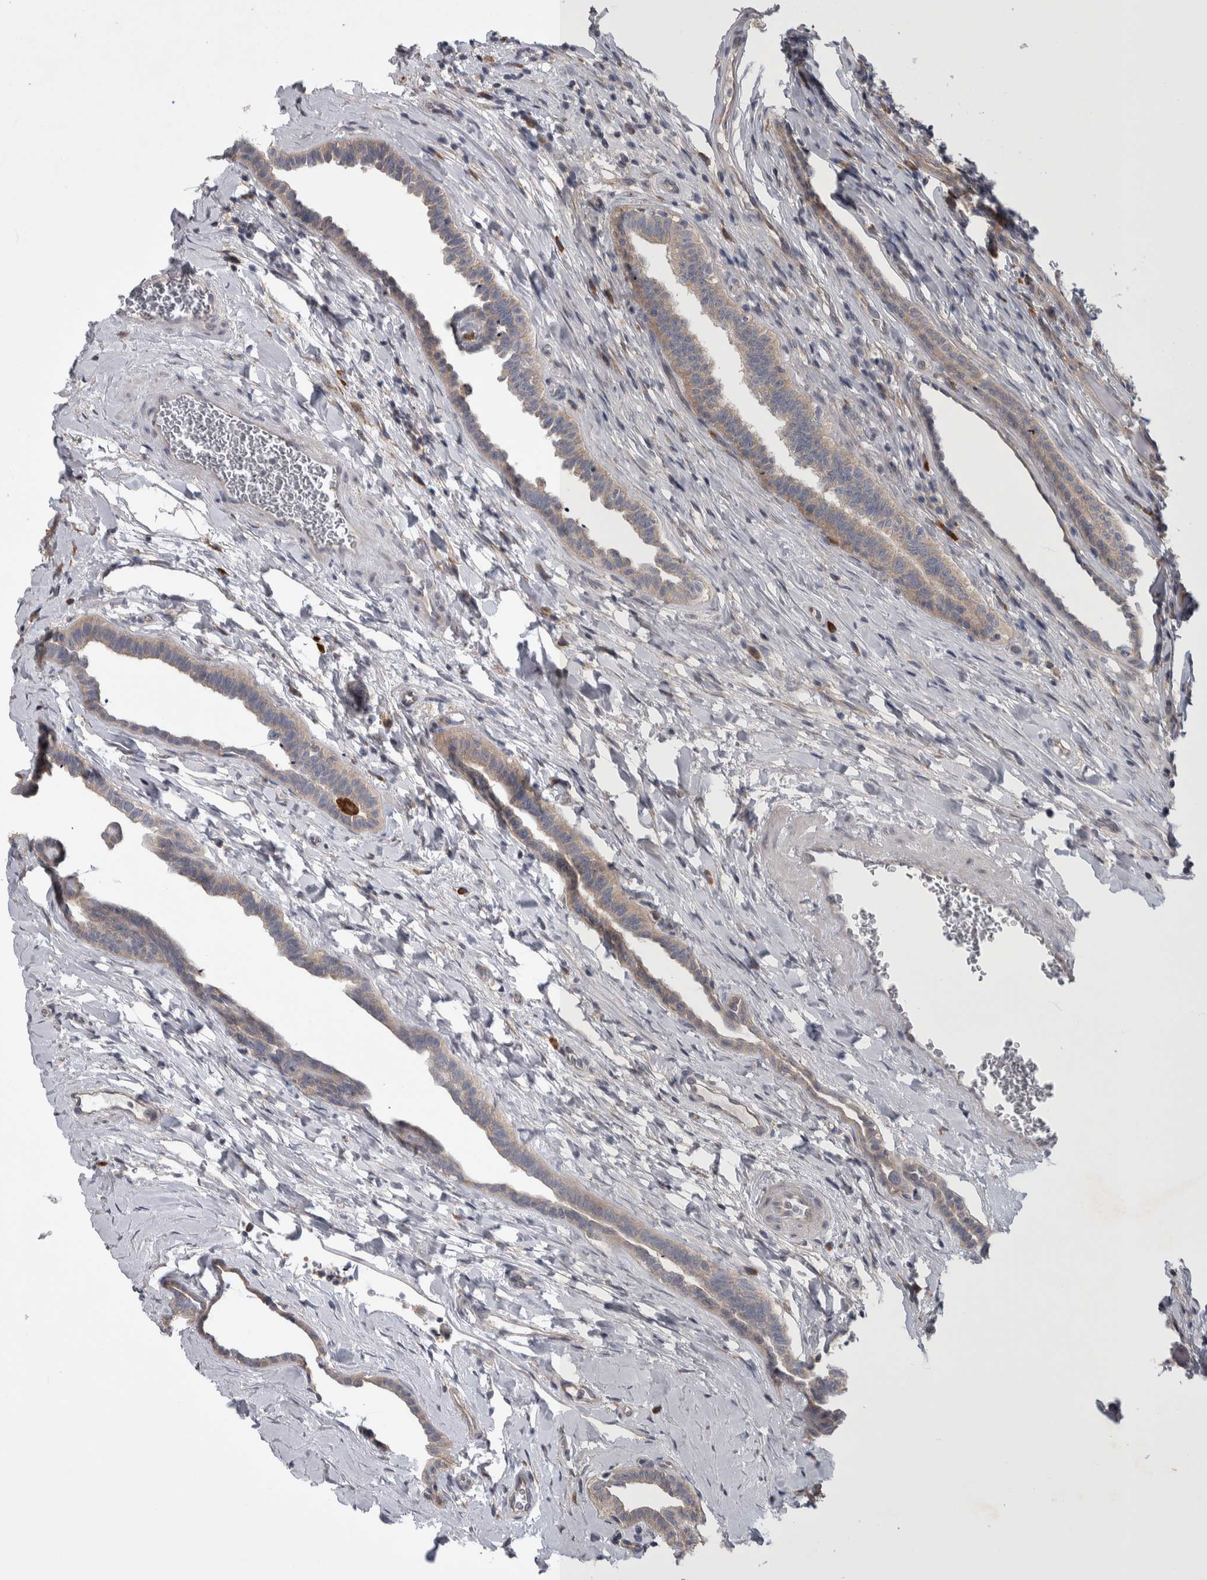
{"staining": {"intensity": "weak", "quantity": ">75%", "location": "cytoplasmic/membranous"}, "tissue": "testis cancer", "cell_type": "Tumor cells", "image_type": "cancer", "snomed": [{"axis": "morphology", "description": "Normal tissue, NOS"}, {"axis": "morphology", "description": "Seminoma, NOS"}, {"axis": "topography", "description": "Testis"}], "caption": "This is an image of immunohistochemistry staining of seminoma (testis), which shows weak positivity in the cytoplasmic/membranous of tumor cells.", "gene": "IBTK", "patient": {"sex": "male", "age": 43}}